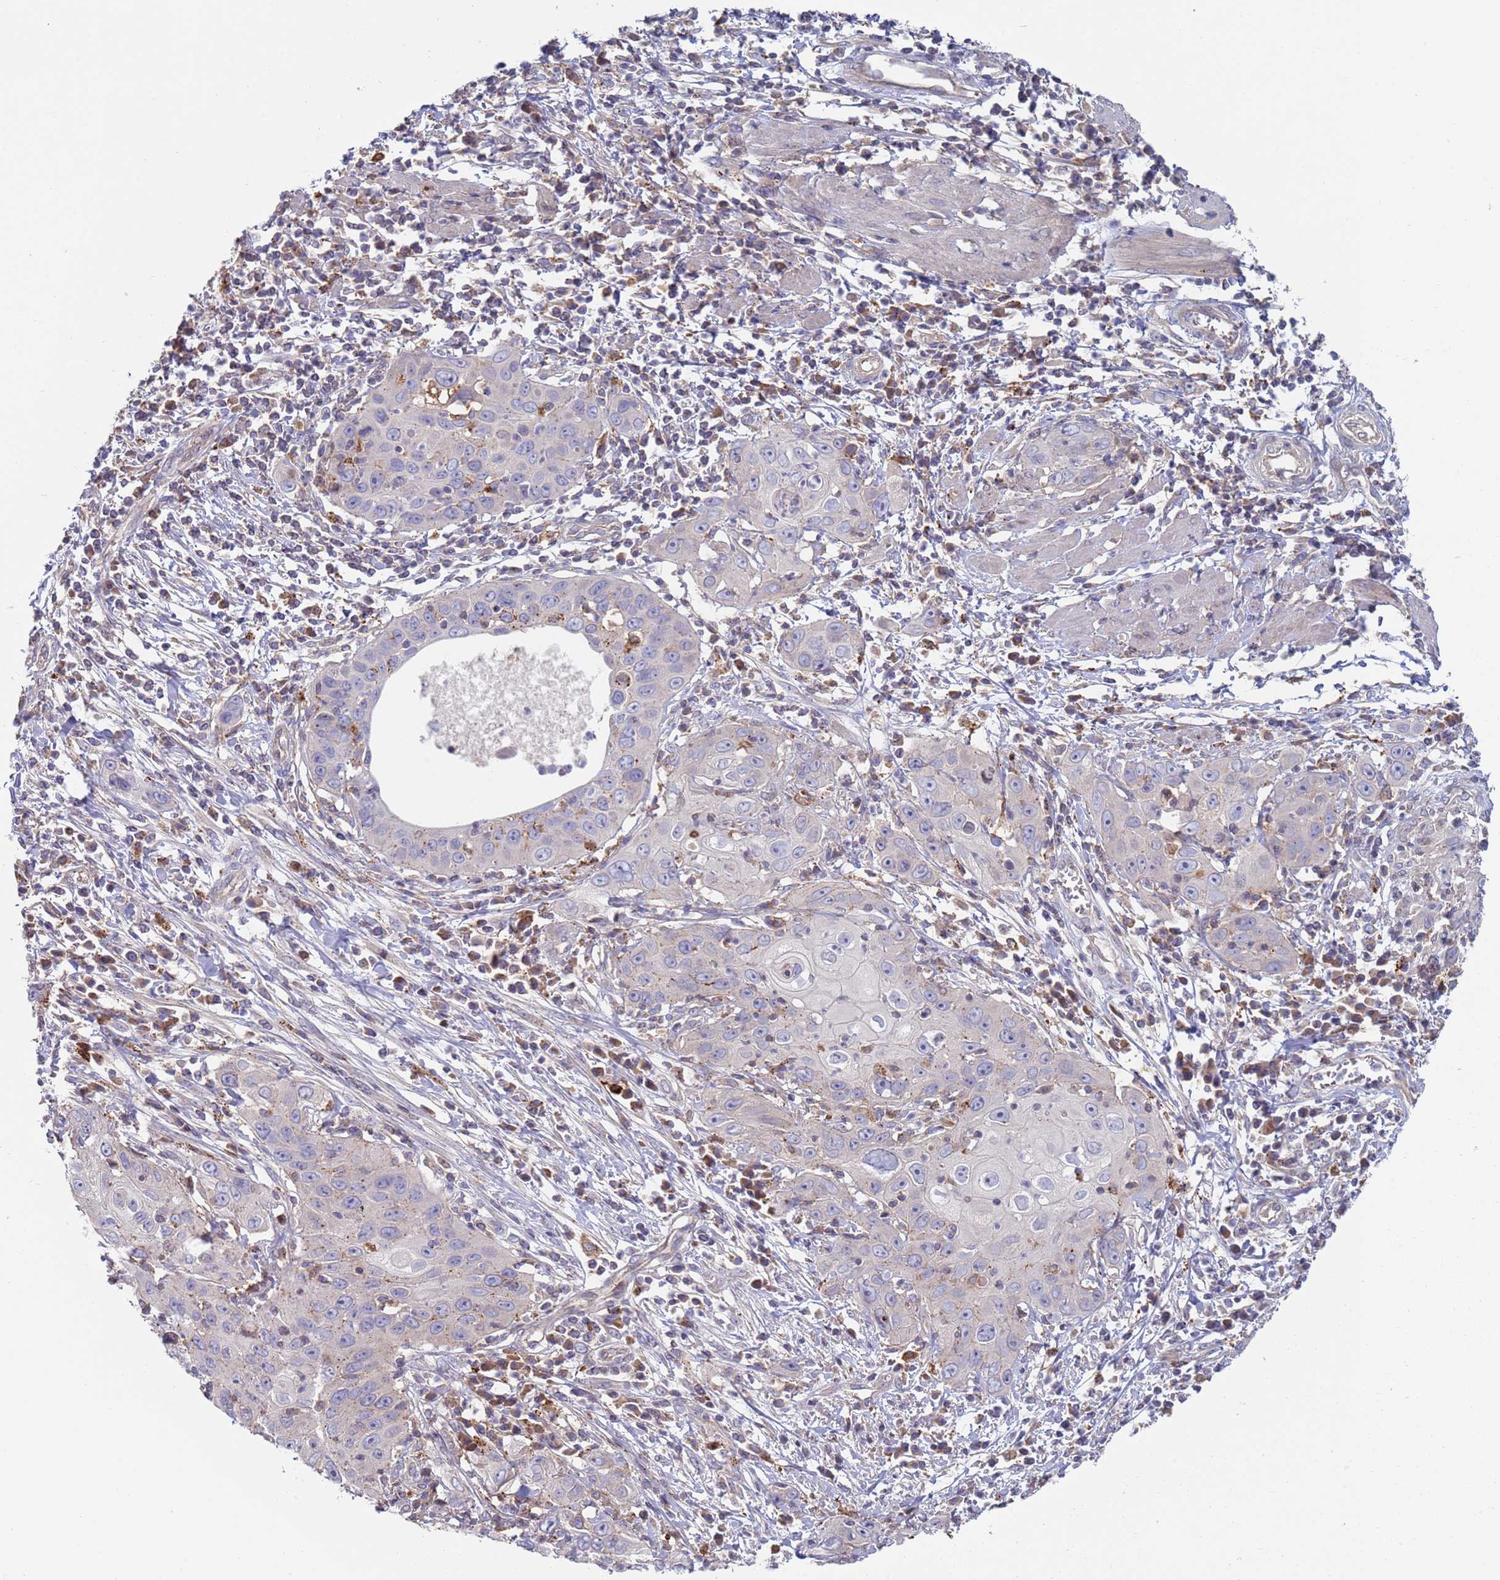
{"staining": {"intensity": "negative", "quantity": "none", "location": "none"}, "tissue": "cervical cancer", "cell_type": "Tumor cells", "image_type": "cancer", "snomed": [{"axis": "morphology", "description": "Squamous cell carcinoma, NOS"}, {"axis": "topography", "description": "Cervix"}], "caption": "High magnification brightfield microscopy of squamous cell carcinoma (cervical) stained with DAB (brown) and counterstained with hematoxylin (blue): tumor cells show no significant positivity.", "gene": "MALRD1", "patient": {"sex": "female", "age": 36}}